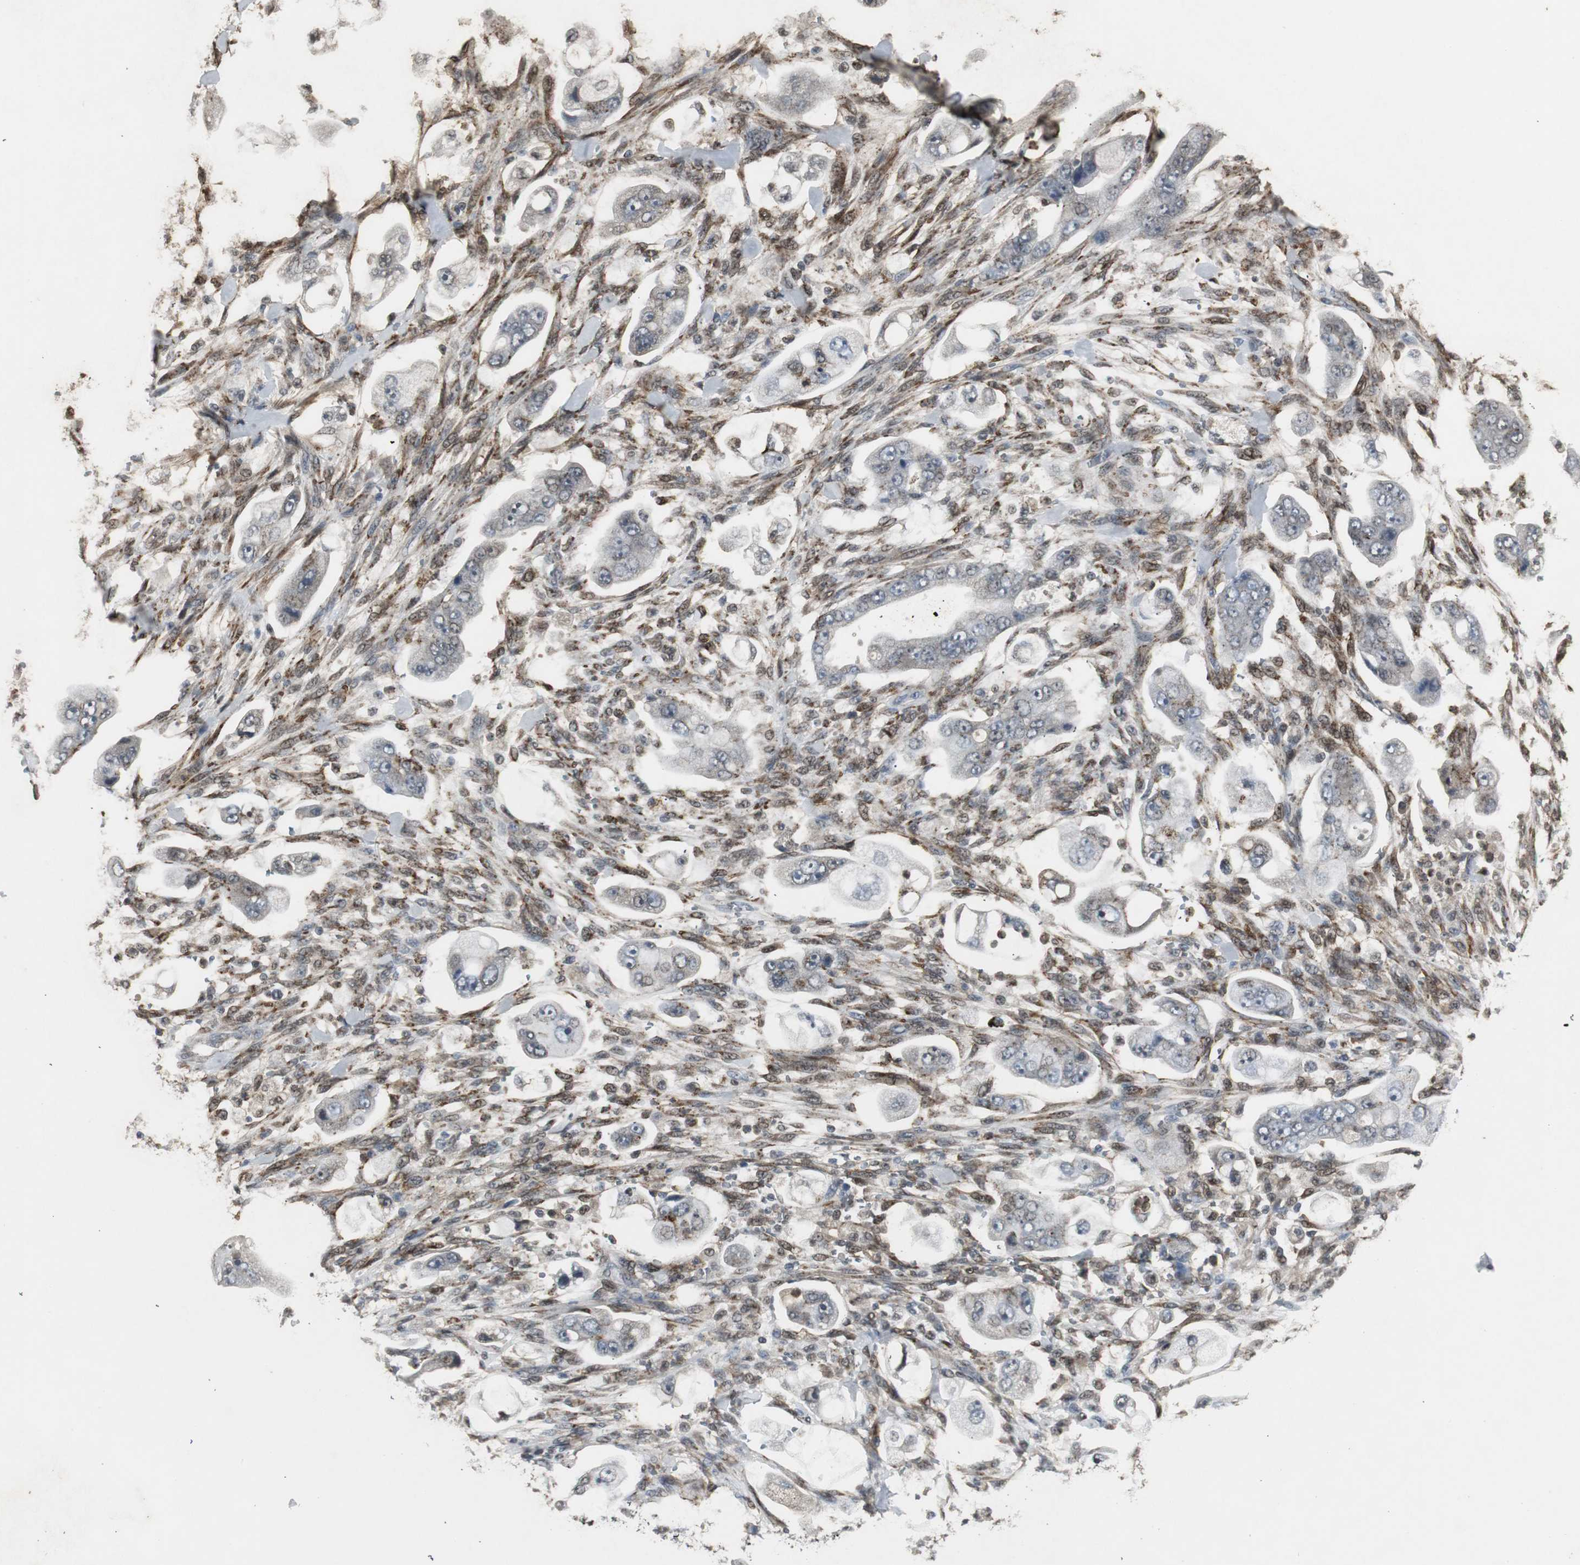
{"staining": {"intensity": "weak", "quantity": "25%-75%", "location": "cytoplasmic/membranous,nuclear"}, "tissue": "stomach cancer", "cell_type": "Tumor cells", "image_type": "cancer", "snomed": [{"axis": "morphology", "description": "Adenocarcinoma, NOS"}, {"axis": "topography", "description": "Stomach"}], "caption": "The immunohistochemical stain highlights weak cytoplasmic/membranous and nuclear staining in tumor cells of adenocarcinoma (stomach) tissue. (Brightfield microscopy of DAB IHC at high magnification).", "gene": "PLIN3", "patient": {"sex": "male", "age": 62}}